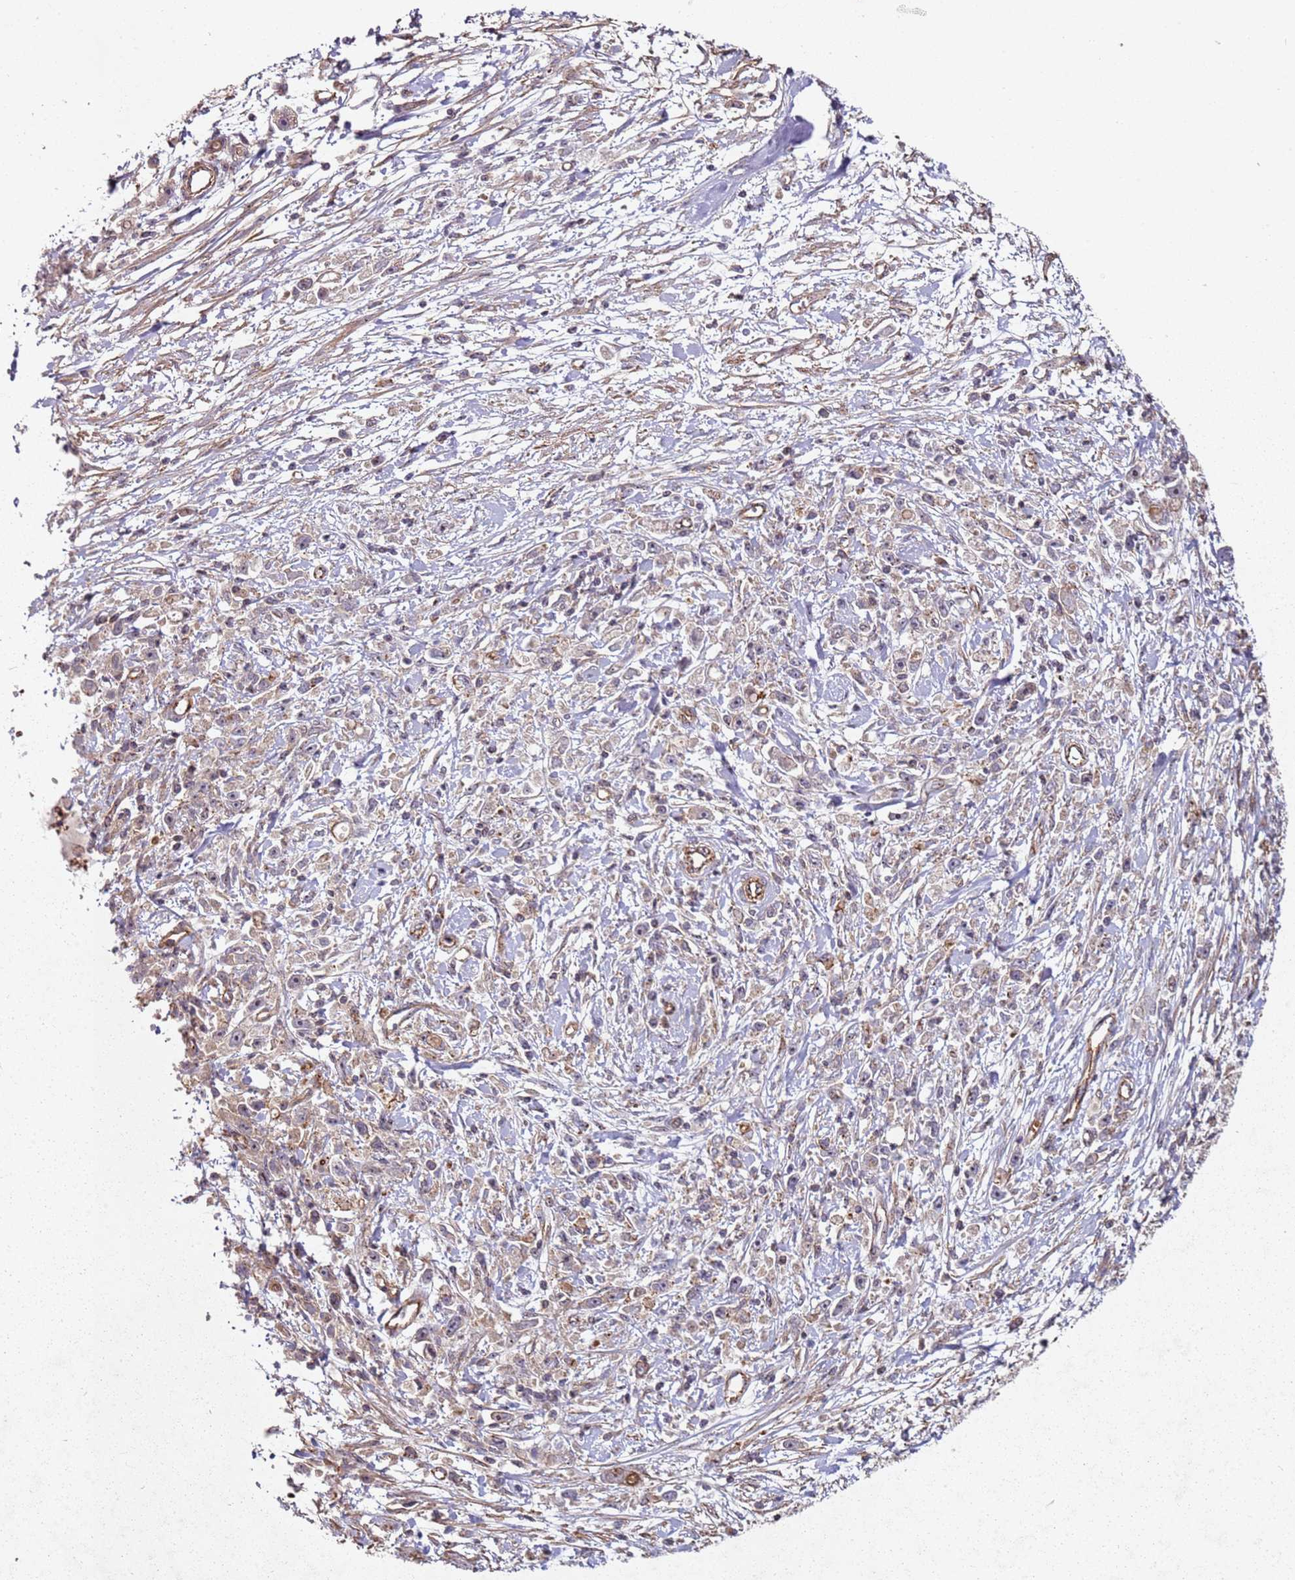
{"staining": {"intensity": "negative", "quantity": "none", "location": "none"}, "tissue": "stomach cancer", "cell_type": "Tumor cells", "image_type": "cancer", "snomed": [{"axis": "morphology", "description": "Adenocarcinoma, NOS"}, {"axis": "topography", "description": "Stomach"}], "caption": "DAB immunohistochemical staining of human stomach cancer reveals no significant staining in tumor cells. (DAB (3,3'-diaminobenzidine) immunohistochemistry, high magnification).", "gene": "C2CD4B", "patient": {"sex": "female", "age": 59}}